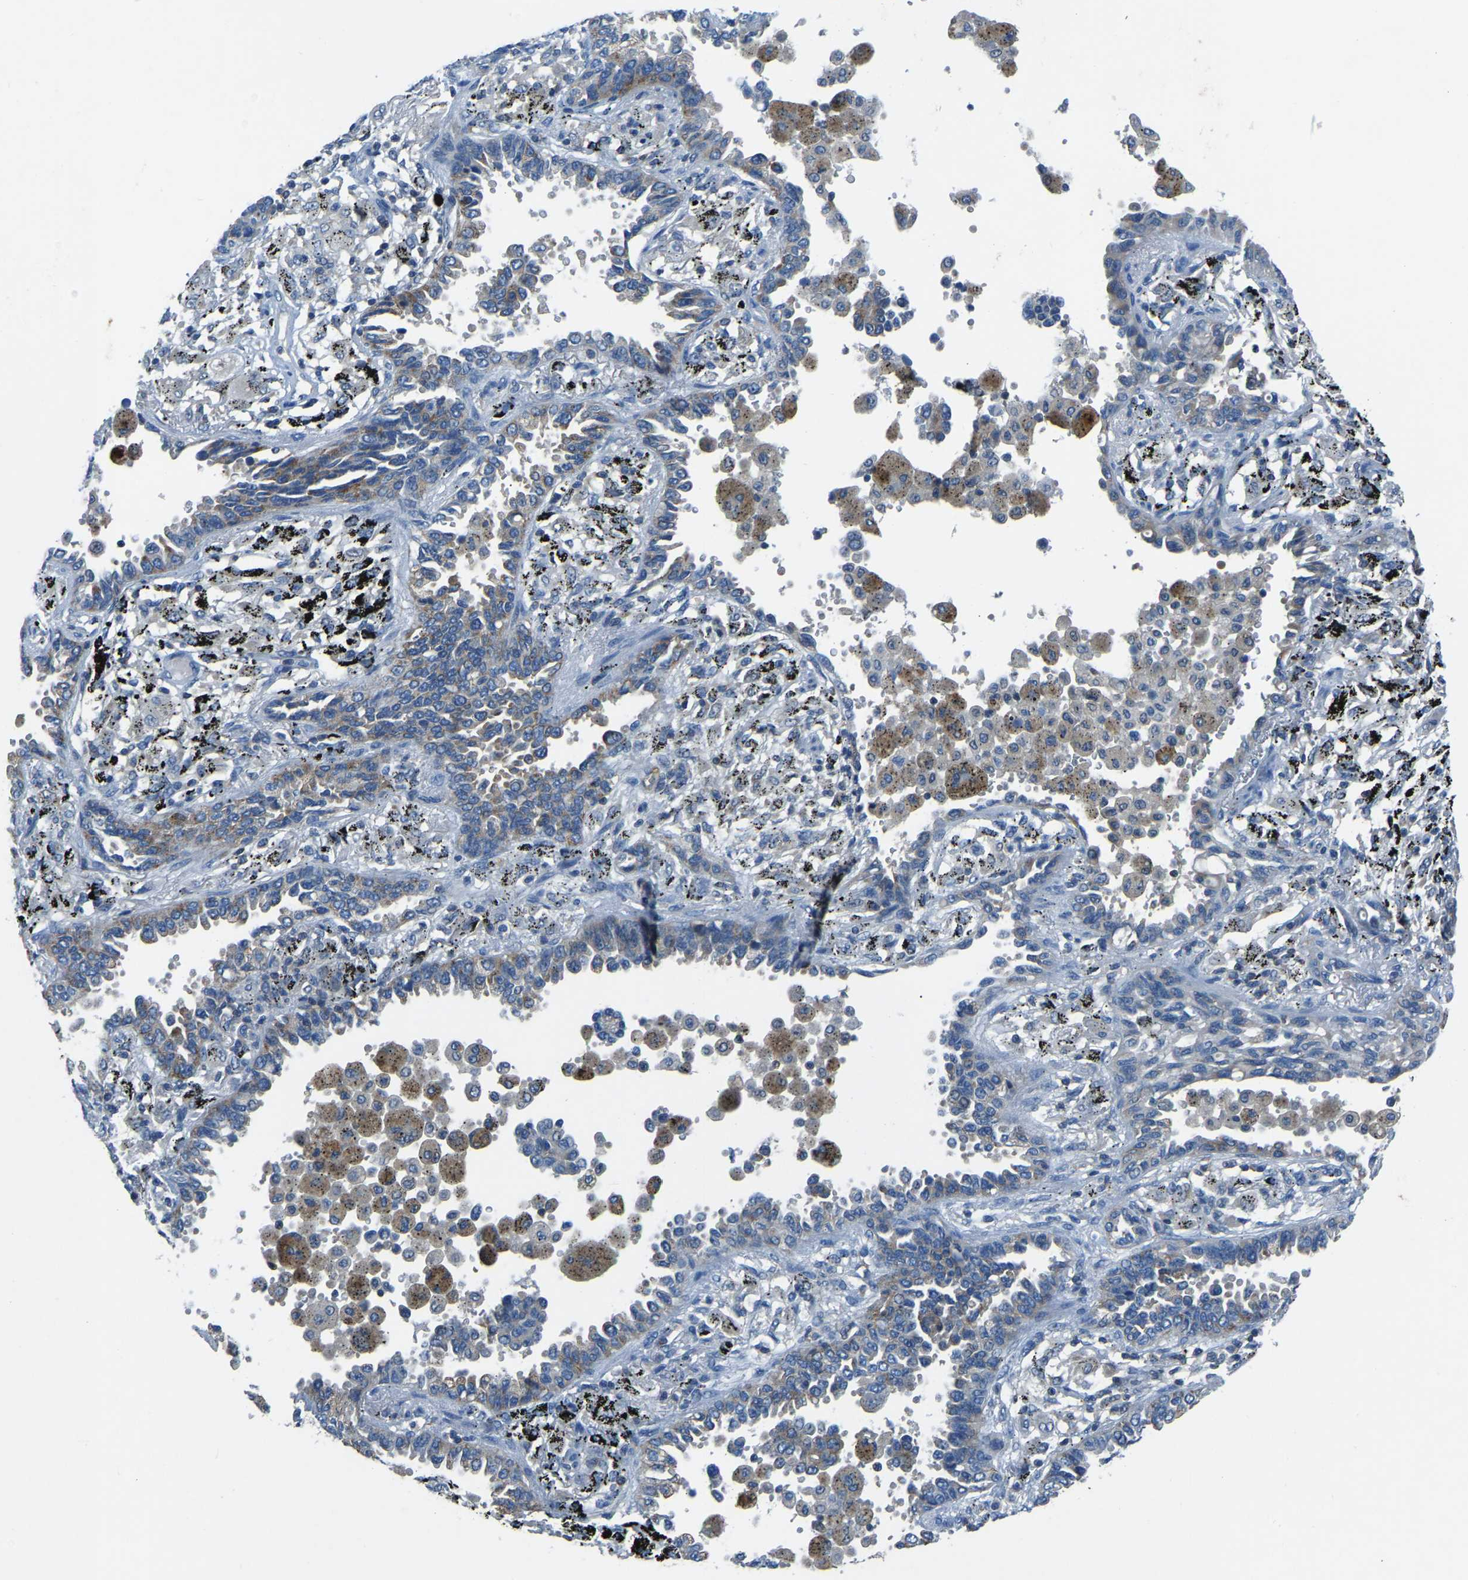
{"staining": {"intensity": "weak", "quantity": "25%-75%", "location": "cytoplasmic/membranous"}, "tissue": "lung cancer", "cell_type": "Tumor cells", "image_type": "cancer", "snomed": [{"axis": "morphology", "description": "Normal tissue, NOS"}, {"axis": "morphology", "description": "Adenocarcinoma, NOS"}, {"axis": "topography", "description": "Lung"}], "caption": "Lung cancer stained with a brown dye shows weak cytoplasmic/membranous positive staining in about 25%-75% of tumor cells.", "gene": "XIRP1", "patient": {"sex": "male", "age": 59}}